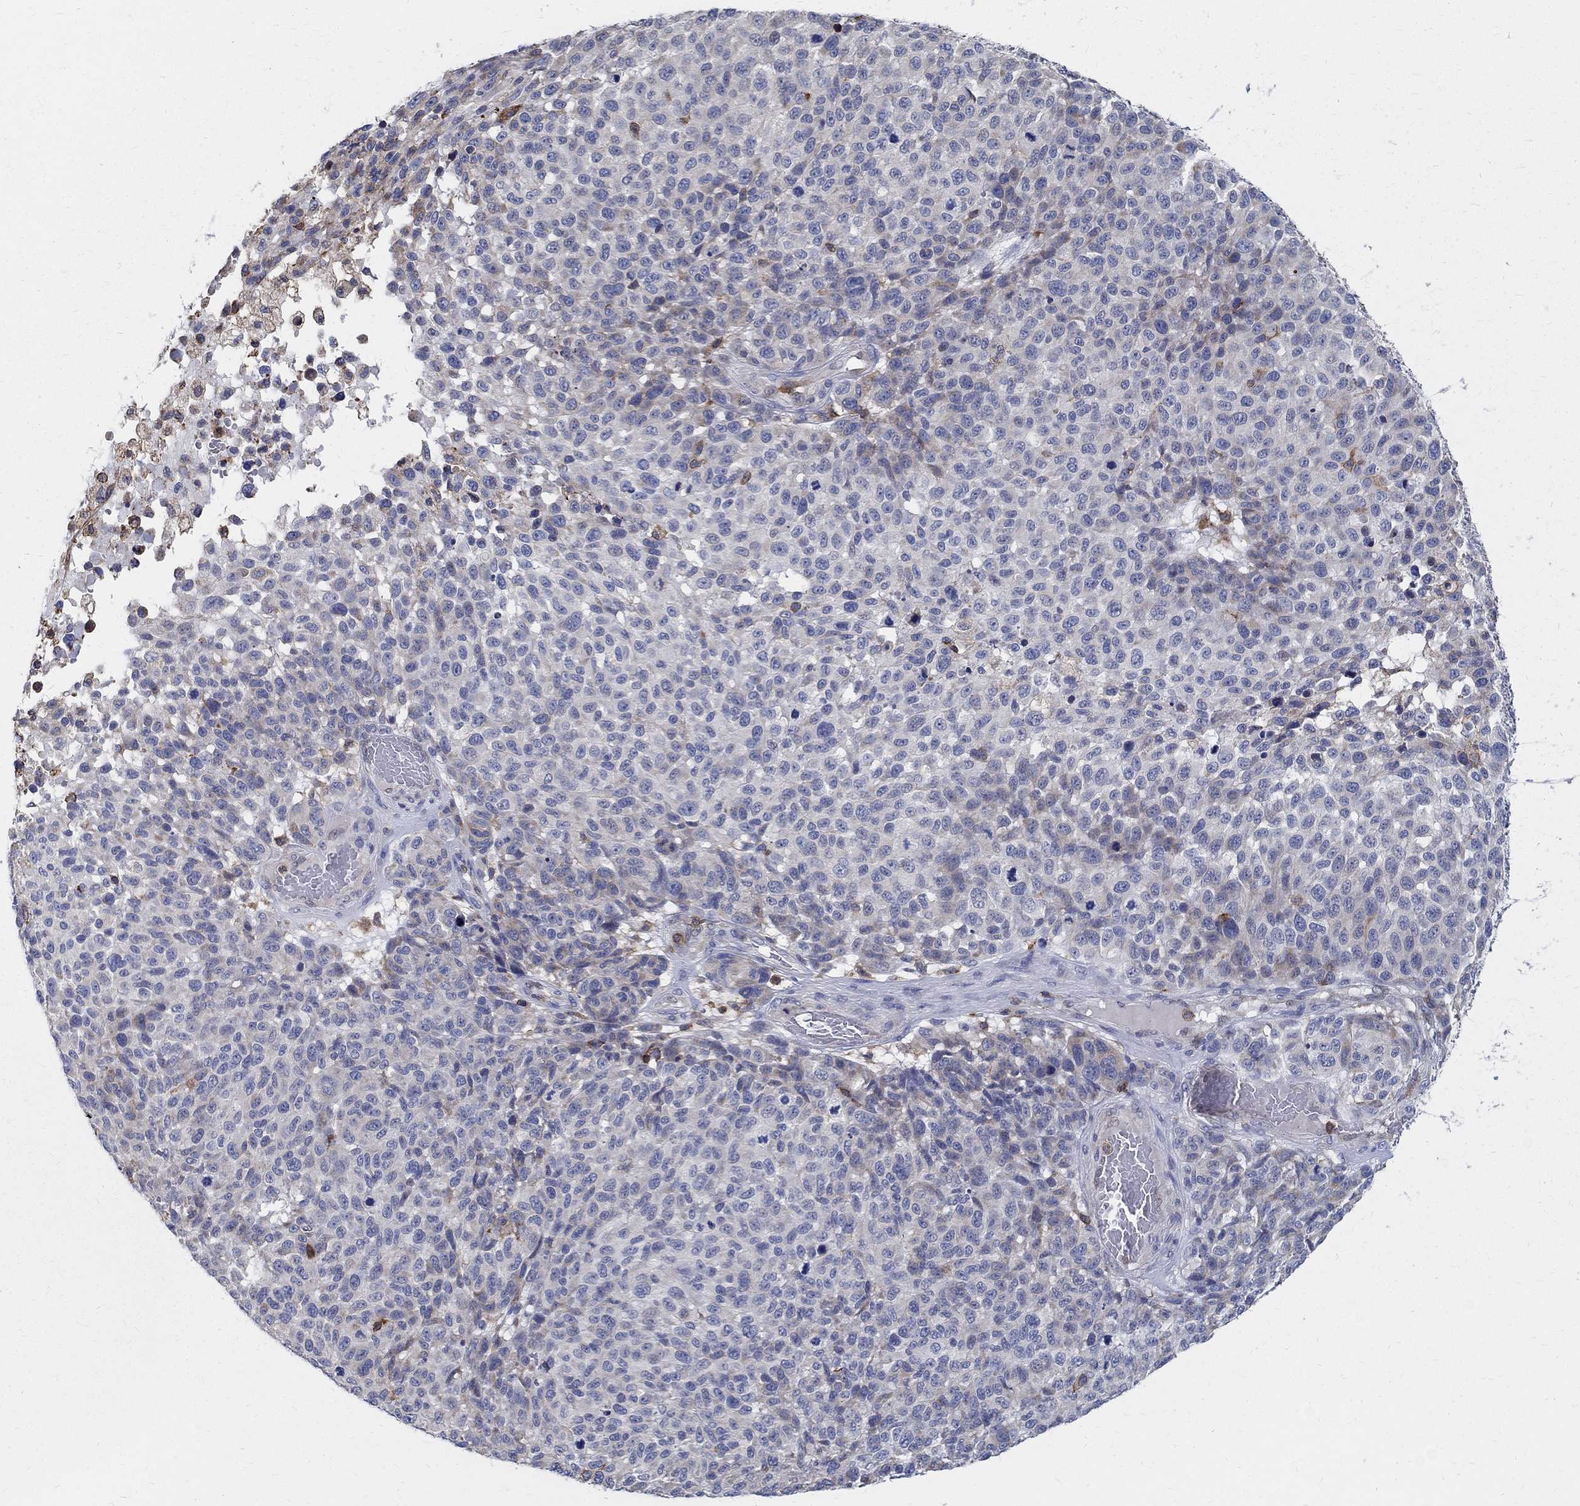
{"staining": {"intensity": "negative", "quantity": "none", "location": "none"}, "tissue": "melanoma", "cell_type": "Tumor cells", "image_type": "cancer", "snomed": [{"axis": "morphology", "description": "Malignant melanoma, NOS"}, {"axis": "topography", "description": "Skin"}], "caption": "The immunohistochemistry (IHC) micrograph has no significant expression in tumor cells of malignant melanoma tissue.", "gene": "AGAP2", "patient": {"sex": "female", "age": 95}}